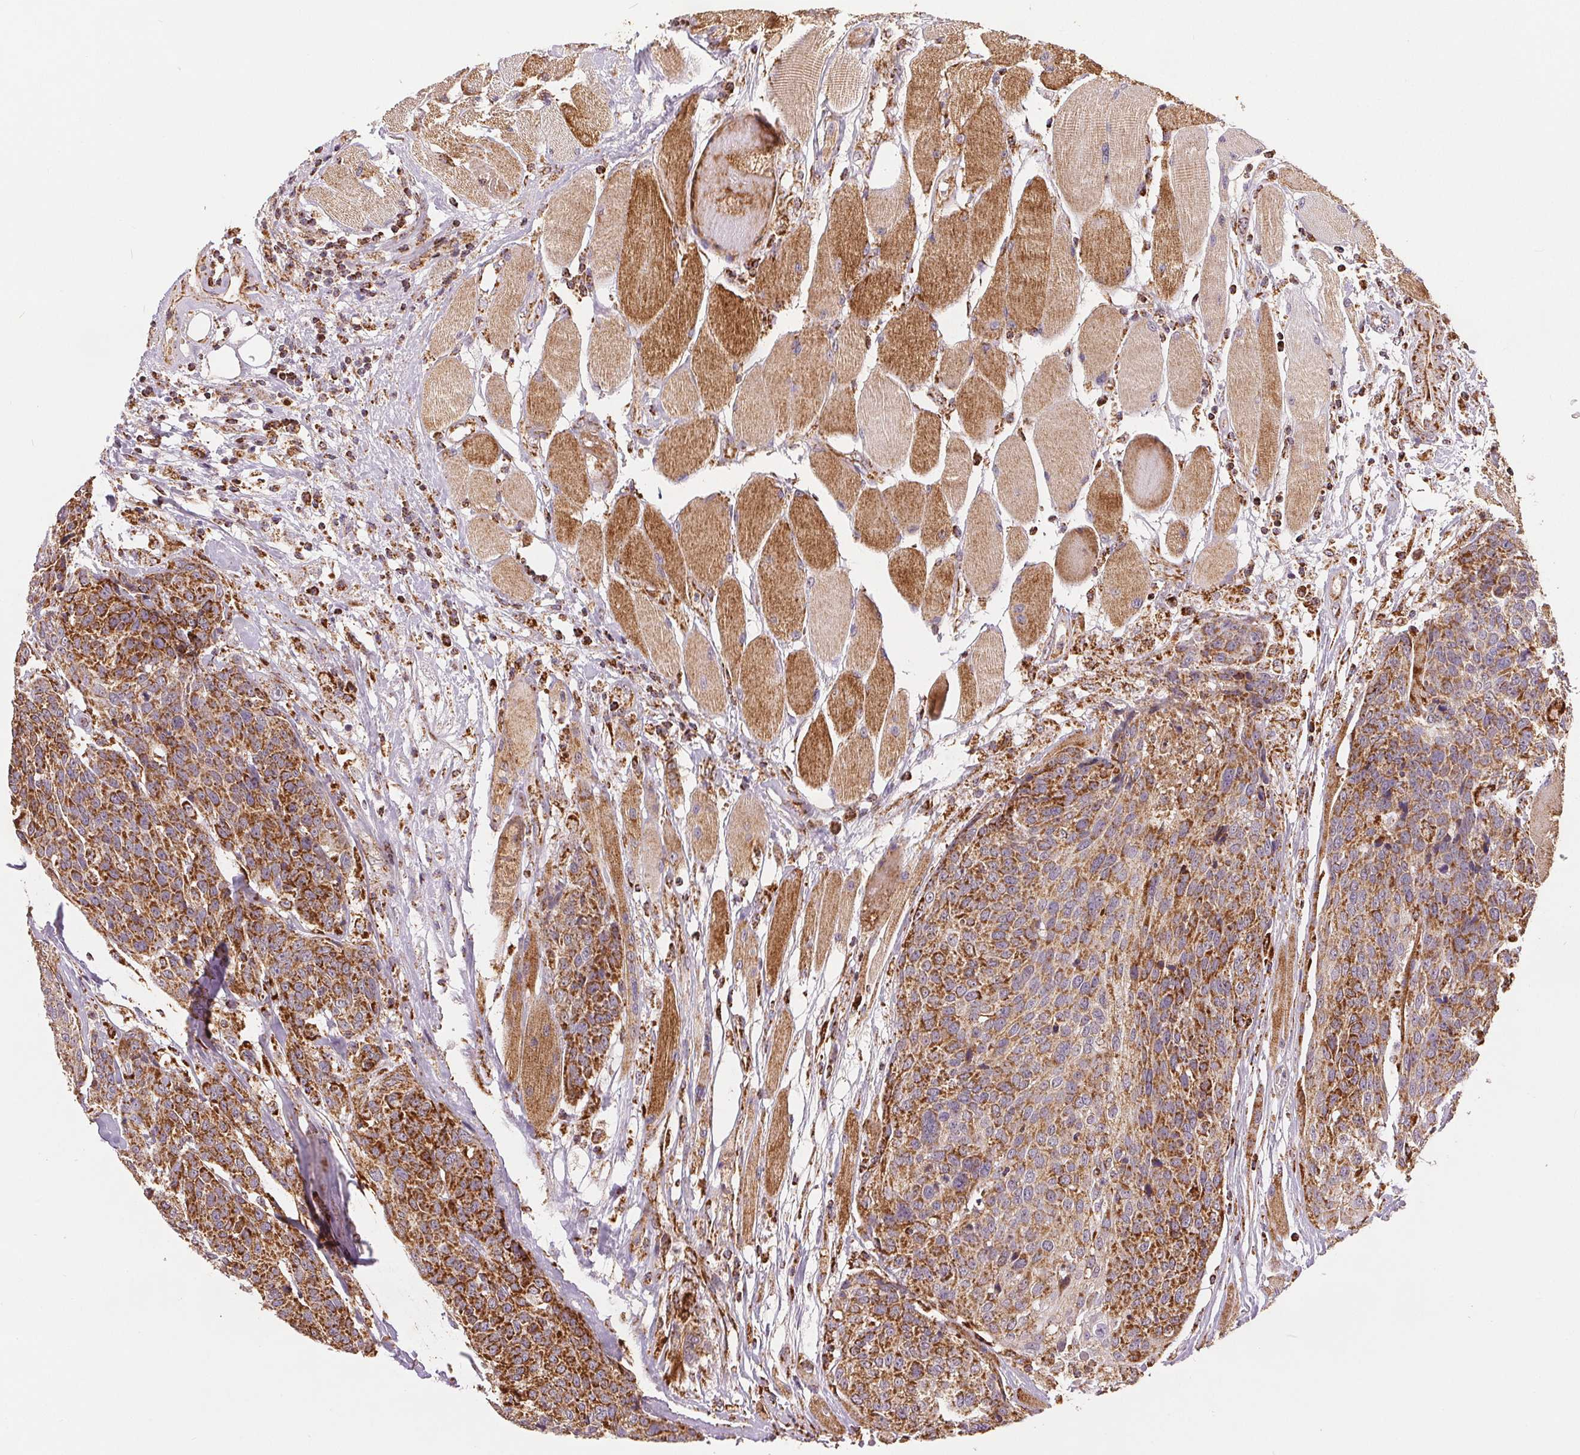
{"staining": {"intensity": "moderate", "quantity": ">75%", "location": "cytoplasmic/membranous"}, "tissue": "head and neck cancer", "cell_type": "Tumor cells", "image_type": "cancer", "snomed": [{"axis": "morphology", "description": "Squamous cell carcinoma, NOS"}, {"axis": "topography", "description": "Oral tissue"}, {"axis": "topography", "description": "Head-Neck"}], "caption": "The micrograph displays a brown stain indicating the presence of a protein in the cytoplasmic/membranous of tumor cells in squamous cell carcinoma (head and neck).", "gene": "SDHB", "patient": {"sex": "male", "age": 64}}